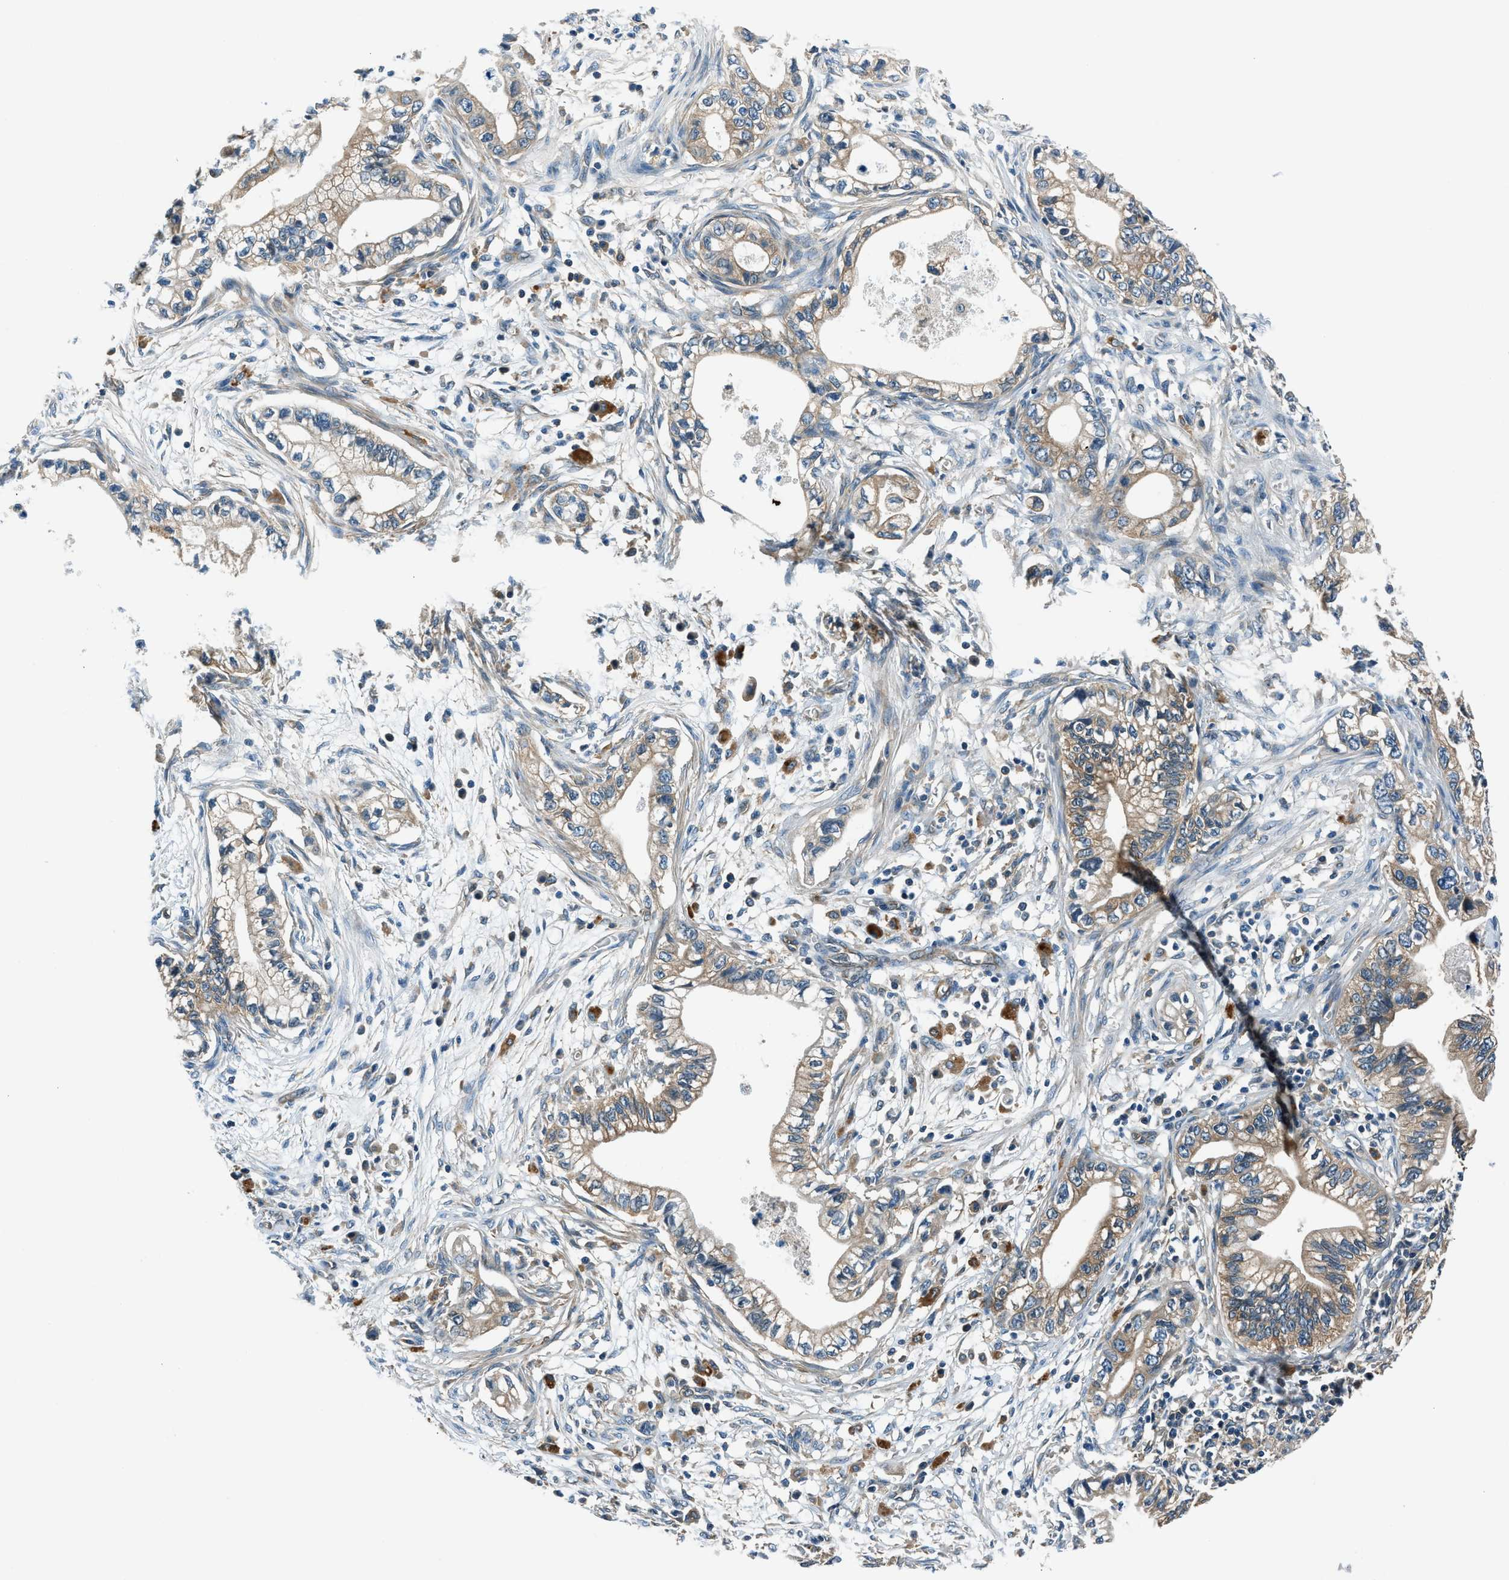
{"staining": {"intensity": "weak", "quantity": ">75%", "location": "cytoplasmic/membranous"}, "tissue": "pancreatic cancer", "cell_type": "Tumor cells", "image_type": "cancer", "snomed": [{"axis": "morphology", "description": "Adenocarcinoma, NOS"}, {"axis": "topography", "description": "Pancreas"}], "caption": "The immunohistochemical stain labels weak cytoplasmic/membranous positivity in tumor cells of pancreatic cancer (adenocarcinoma) tissue.", "gene": "SLC19A2", "patient": {"sex": "male", "age": 56}}